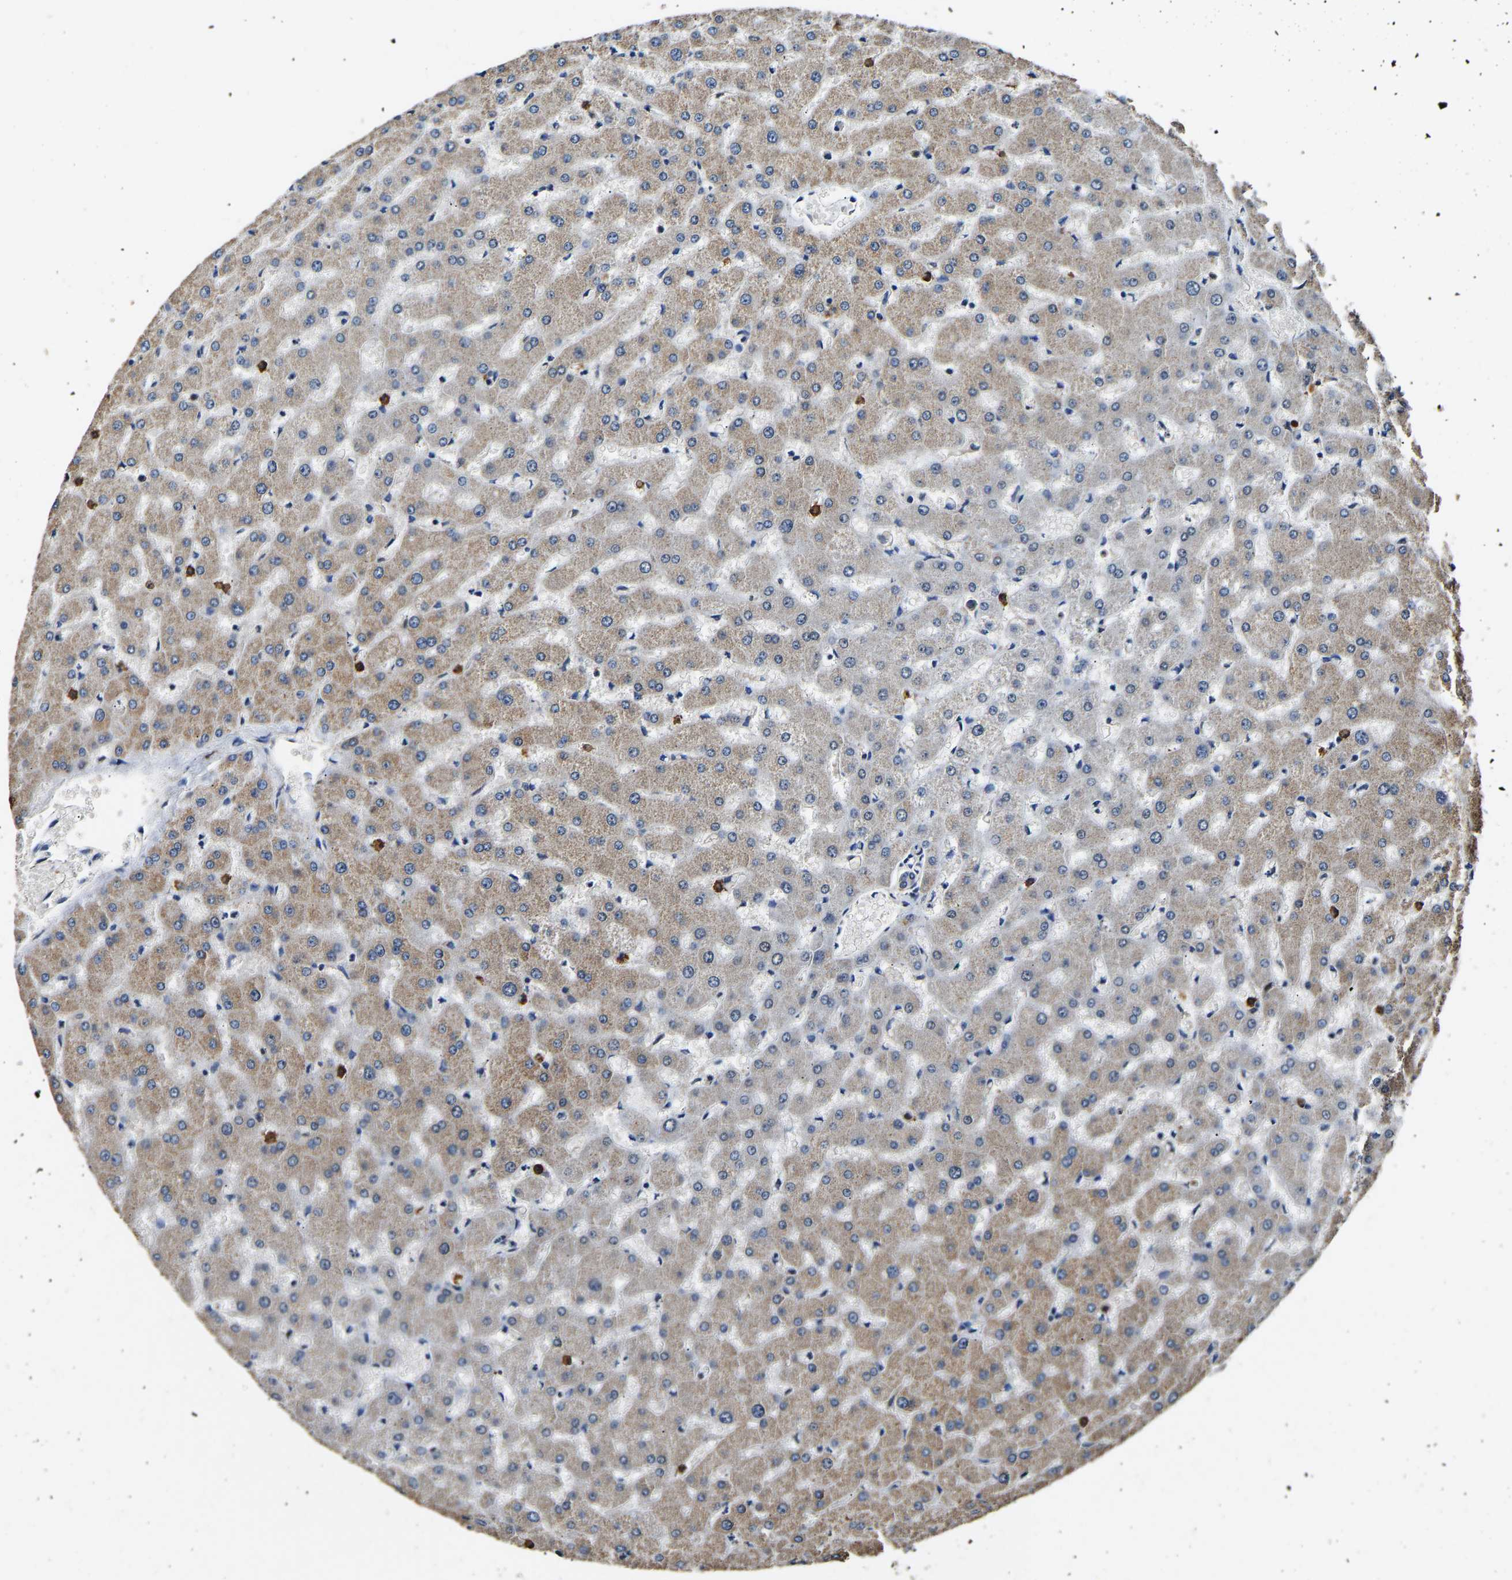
{"staining": {"intensity": "weak", "quantity": "<25%", "location": "cytoplasmic/membranous"}, "tissue": "liver", "cell_type": "Cholangiocytes", "image_type": "normal", "snomed": [{"axis": "morphology", "description": "Normal tissue, NOS"}, {"axis": "topography", "description": "Liver"}], "caption": "Unremarkable liver was stained to show a protein in brown. There is no significant positivity in cholangiocytes. (DAB IHC visualized using brightfield microscopy, high magnification).", "gene": "SAFB", "patient": {"sex": "female", "age": 63}}